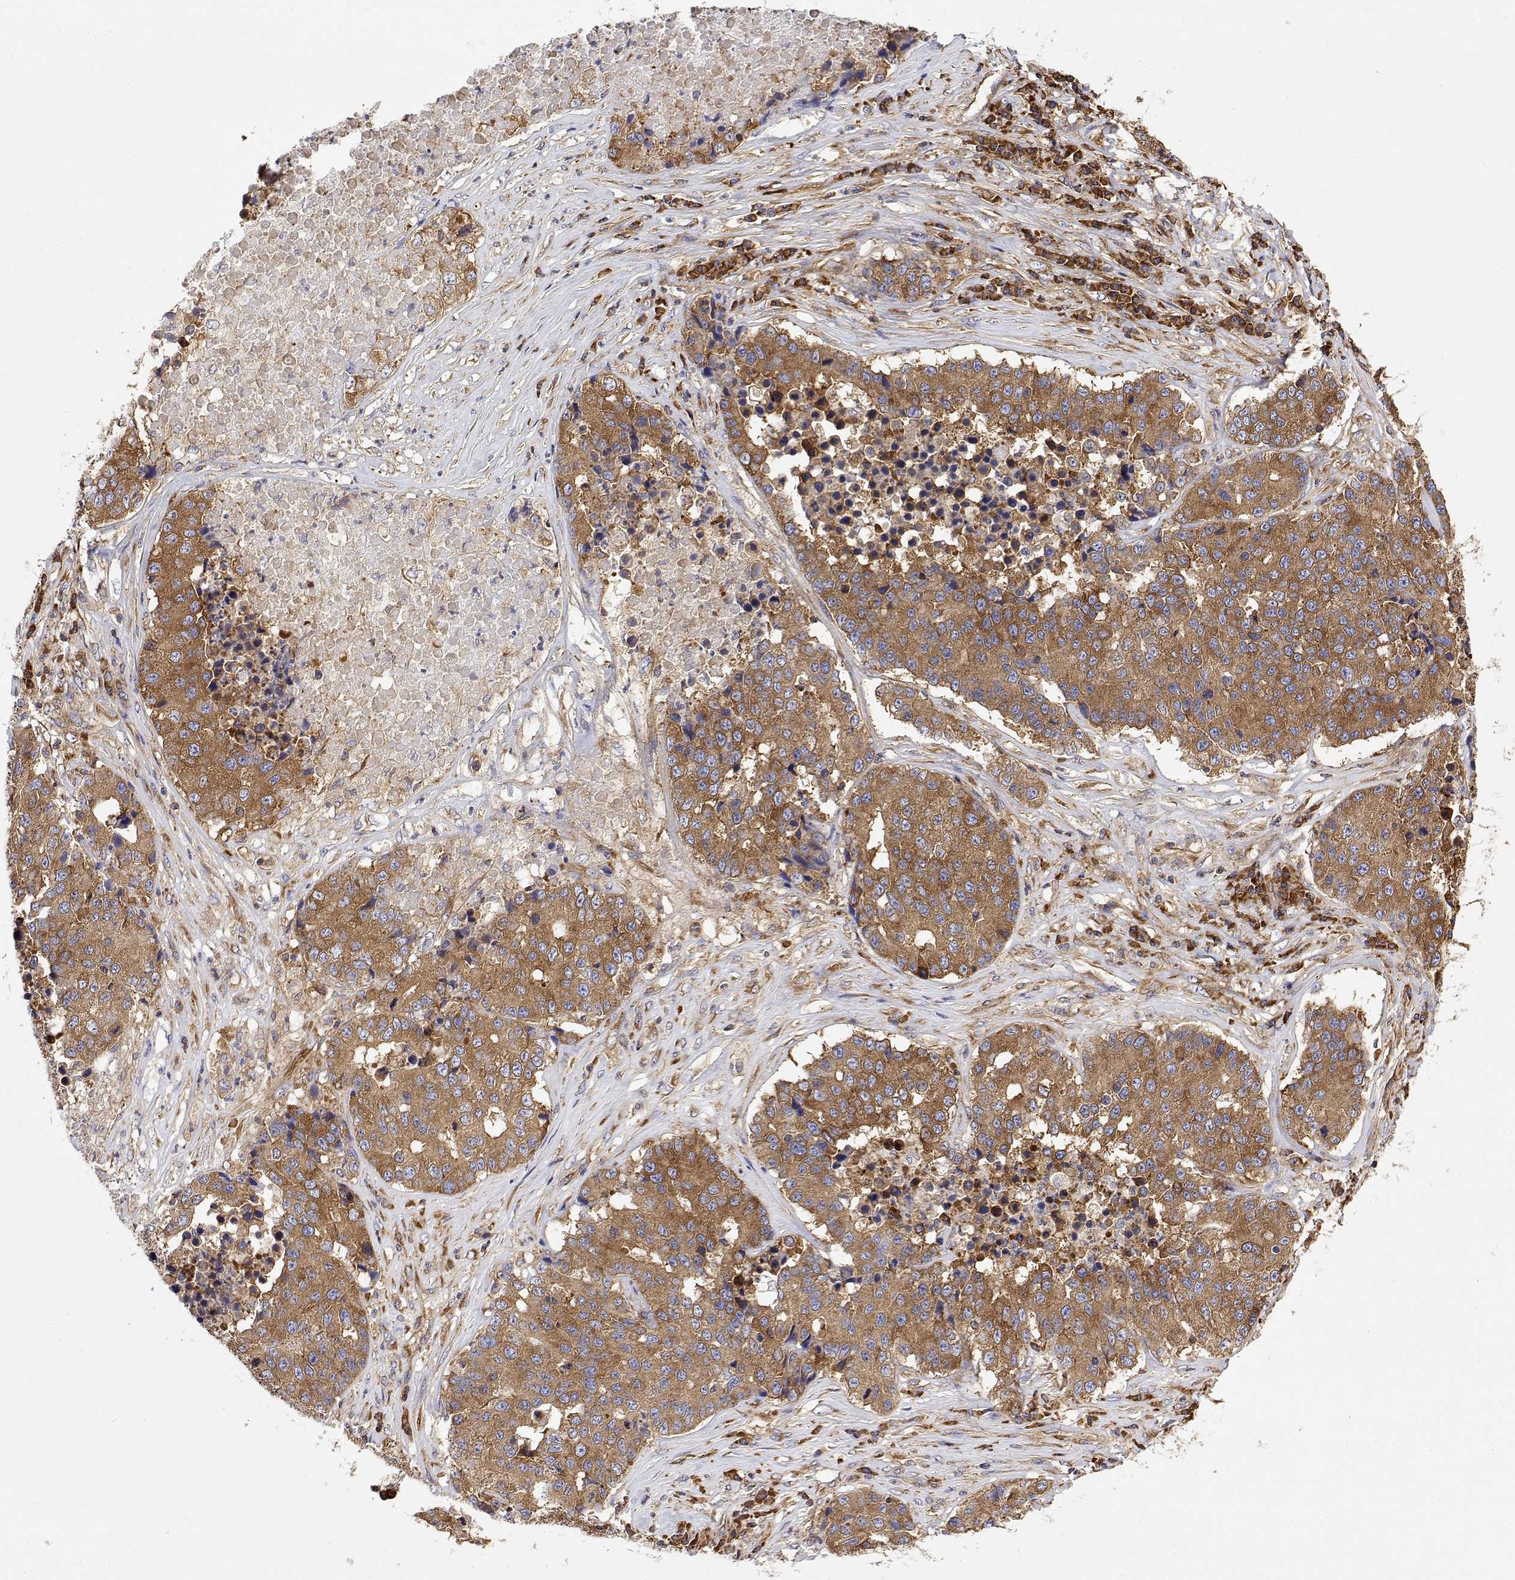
{"staining": {"intensity": "moderate", "quantity": ">75%", "location": "cytoplasmic/membranous"}, "tissue": "stomach cancer", "cell_type": "Tumor cells", "image_type": "cancer", "snomed": [{"axis": "morphology", "description": "Adenocarcinoma, NOS"}, {"axis": "topography", "description": "Stomach"}], "caption": "This is an image of immunohistochemistry (IHC) staining of adenocarcinoma (stomach), which shows moderate staining in the cytoplasmic/membranous of tumor cells.", "gene": "EEF1G", "patient": {"sex": "male", "age": 71}}